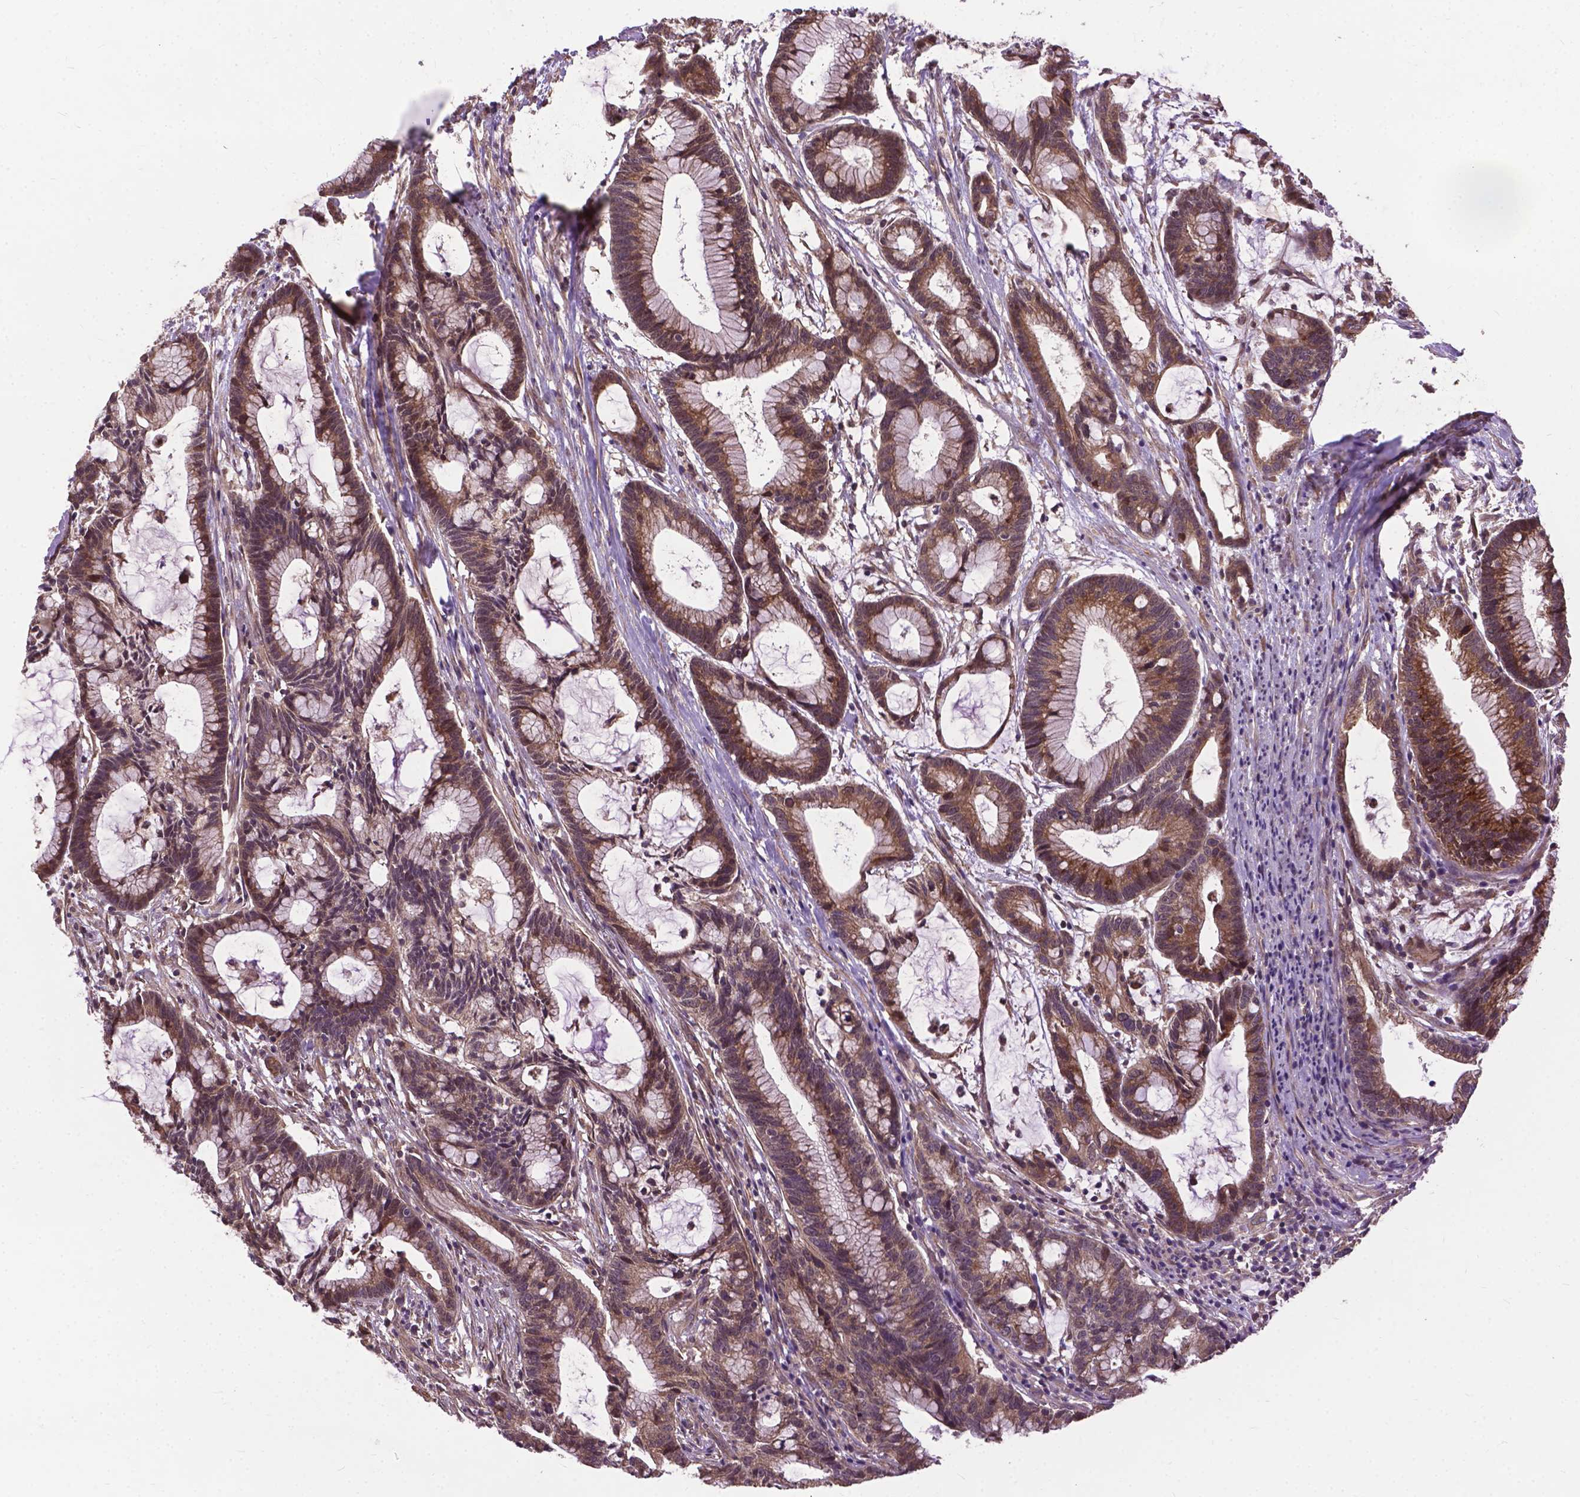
{"staining": {"intensity": "moderate", "quantity": ">75%", "location": "cytoplasmic/membranous"}, "tissue": "colorectal cancer", "cell_type": "Tumor cells", "image_type": "cancer", "snomed": [{"axis": "morphology", "description": "Adenocarcinoma, NOS"}, {"axis": "topography", "description": "Colon"}], "caption": "Immunohistochemistry (IHC) staining of colorectal cancer (adenocarcinoma), which reveals medium levels of moderate cytoplasmic/membranous staining in about >75% of tumor cells indicating moderate cytoplasmic/membranous protein expression. The staining was performed using DAB (3,3'-diaminobenzidine) (brown) for protein detection and nuclei were counterstained in hematoxylin (blue).", "gene": "ZNF616", "patient": {"sex": "female", "age": 78}}